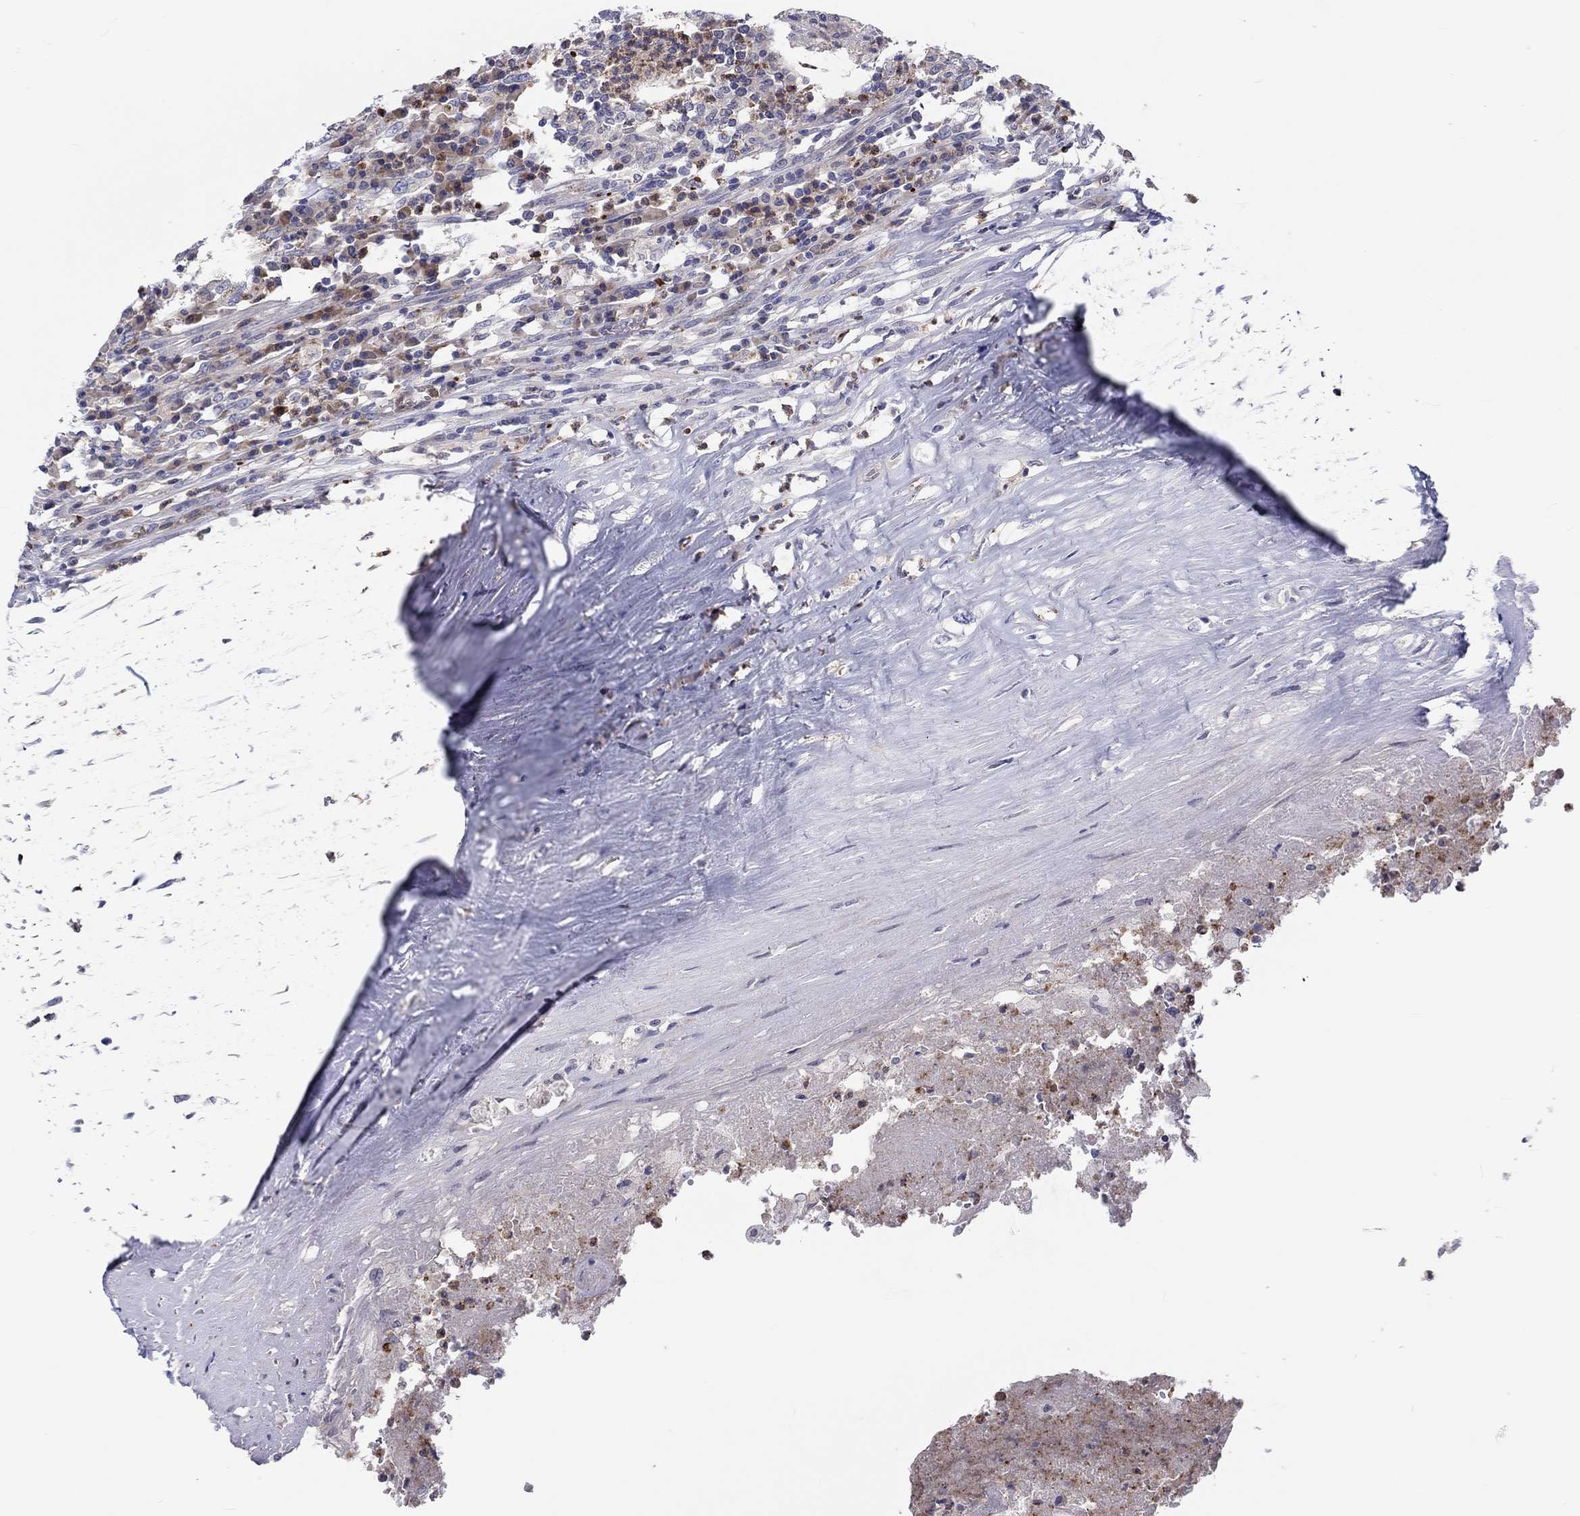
{"staining": {"intensity": "negative", "quantity": "none", "location": "none"}, "tissue": "testis cancer", "cell_type": "Tumor cells", "image_type": "cancer", "snomed": [{"axis": "morphology", "description": "Necrosis, NOS"}, {"axis": "morphology", "description": "Carcinoma, Embryonal, NOS"}, {"axis": "topography", "description": "Testis"}], "caption": "Immunohistochemistry (IHC) histopathology image of neoplastic tissue: human testis cancer (embryonal carcinoma) stained with DAB shows no significant protein positivity in tumor cells. The staining is performed using DAB brown chromogen with nuclei counter-stained in using hematoxylin.", "gene": "ABCG4", "patient": {"sex": "male", "age": 19}}